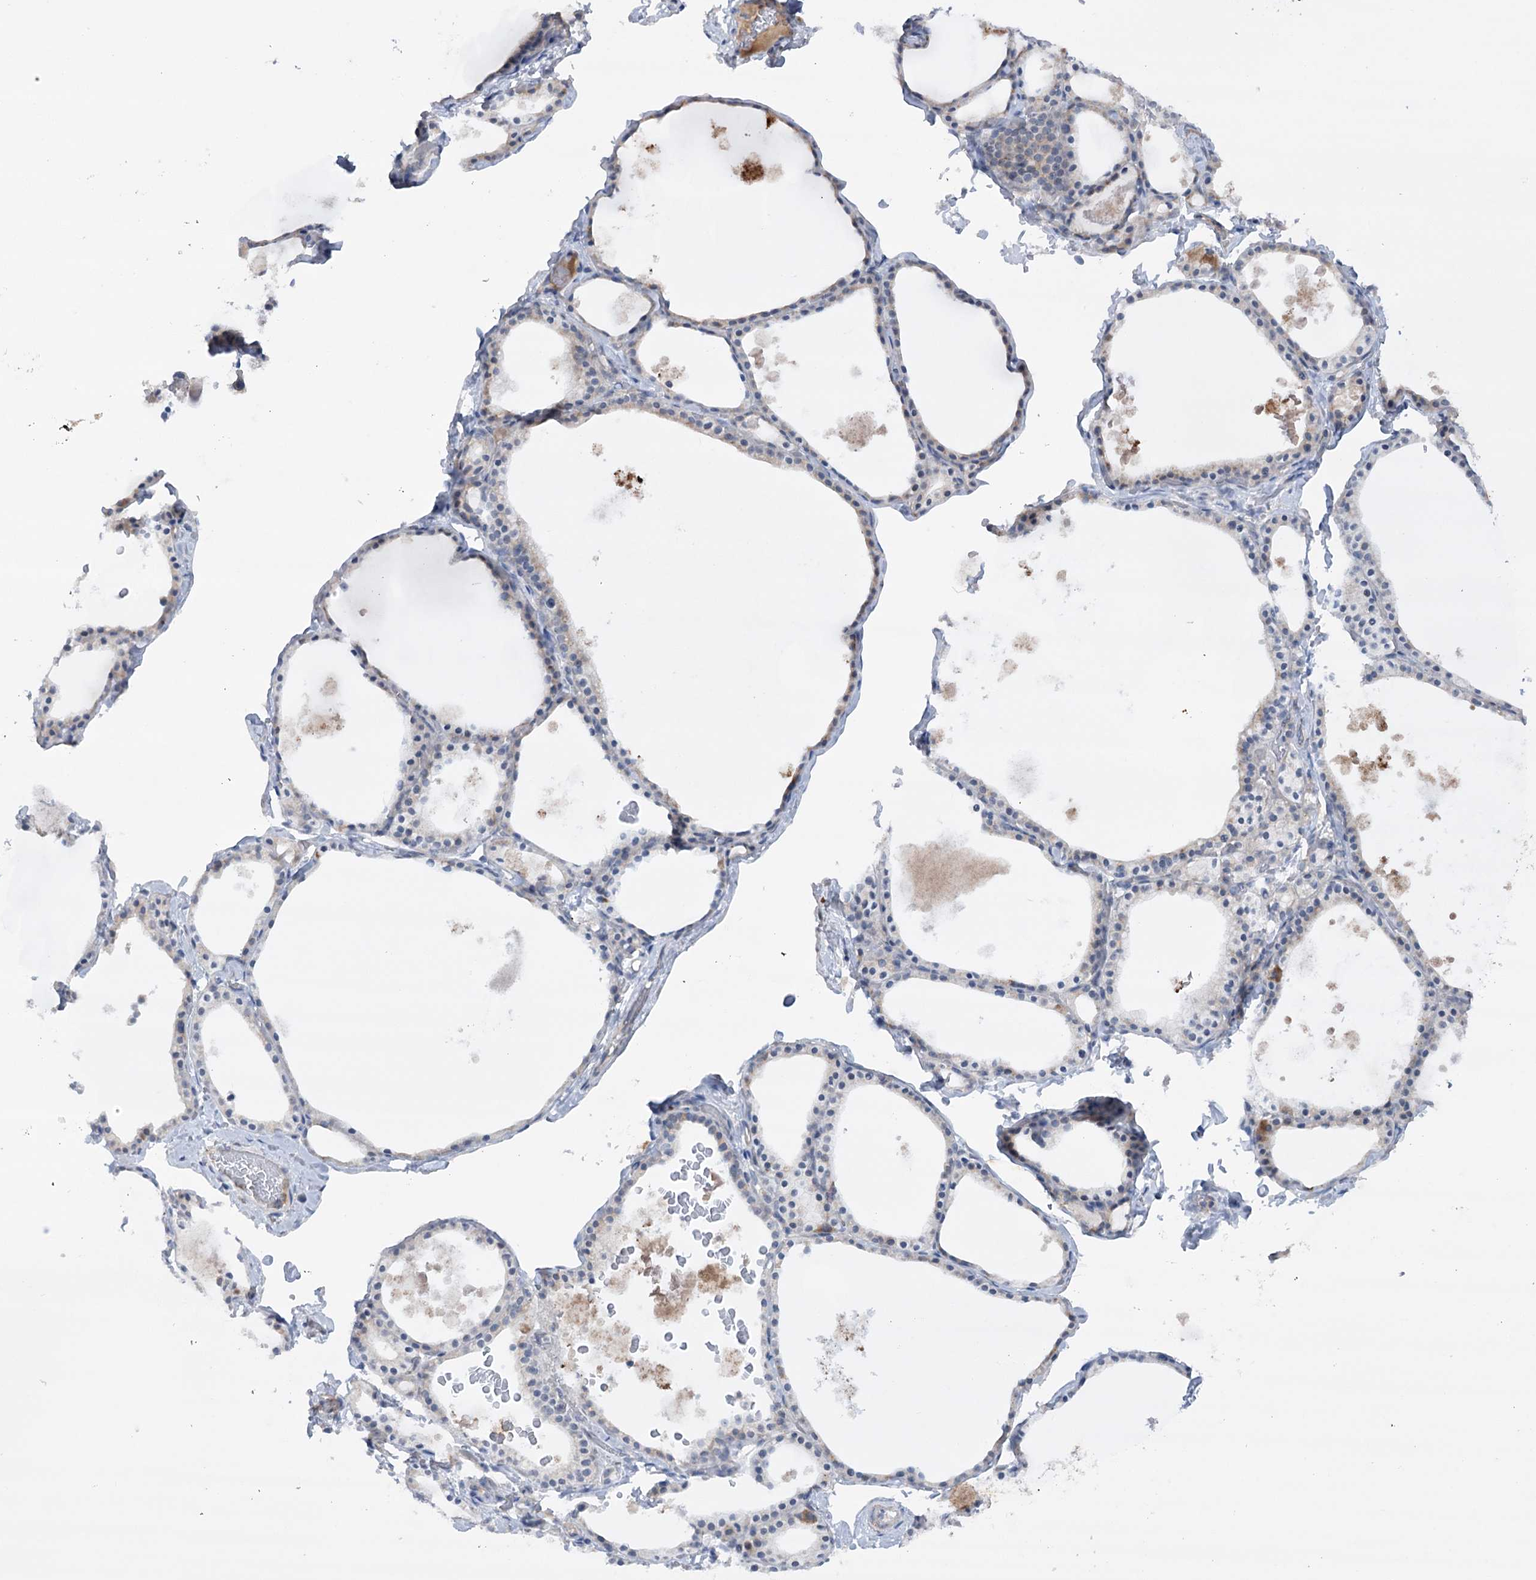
{"staining": {"intensity": "weak", "quantity": "<25%", "location": "cytoplasmic/membranous"}, "tissue": "thyroid gland", "cell_type": "Glandular cells", "image_type": "normal", "snomed": [{"axis": "morphology", "description": "Normal tissue, NOS"}, {"axis": "topography", "description": "Thyroid gland"}], "caption": "This is a photomicrograph of immunohistochemistry staining of benign thyroid gland, which shows no staining in glandular cells. (IHC, brightfield microscopy, high magnification).", "gene": "MTCH2", "patient": {"sex": "male", "age": 56}}